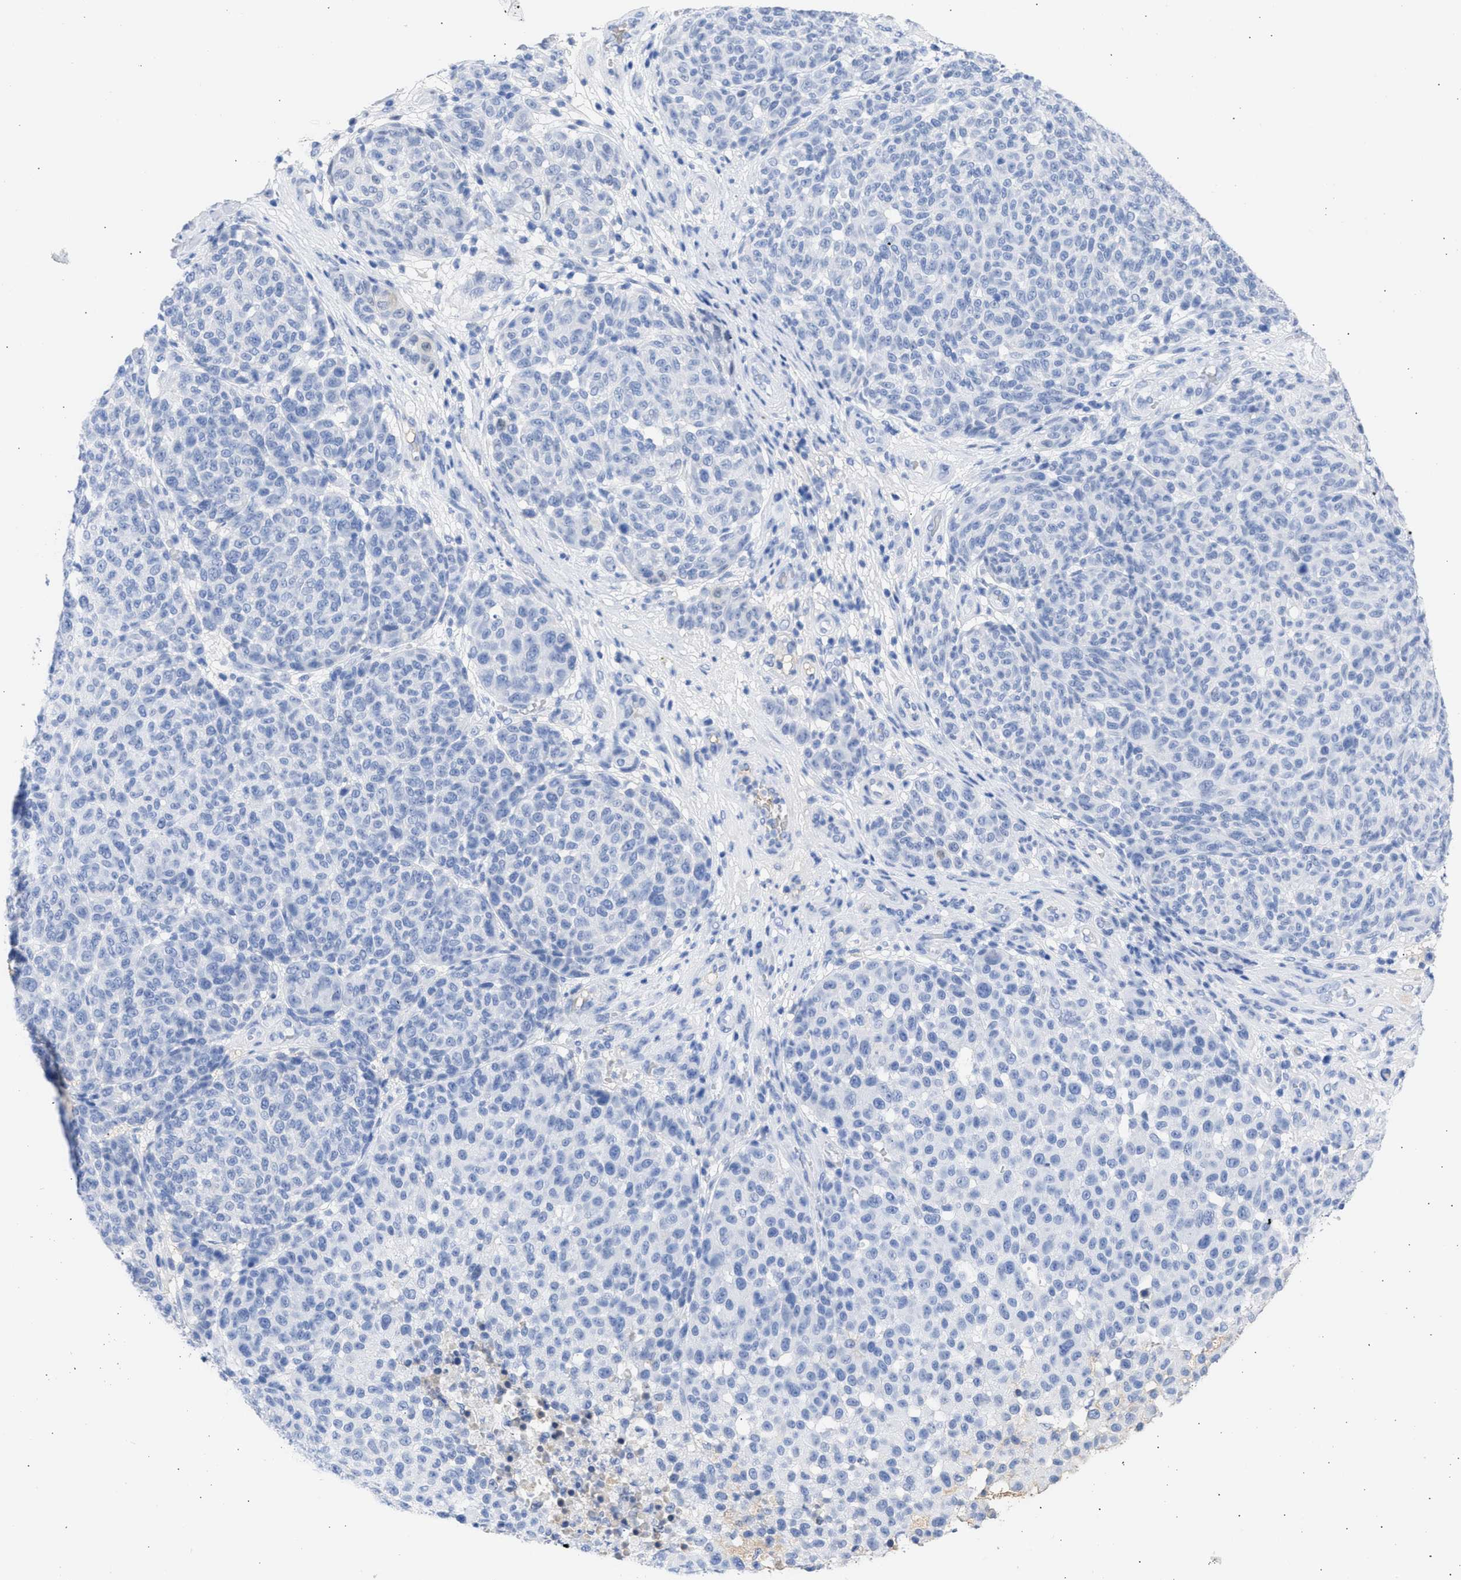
{"staining": {"intensity": "negative", "quantity": "none", "location": "none"}, "tissue": "melanoma", "cell_type": "Tumor cells", "image_type": "cancer", "snomed": [{"axis": "morphology", "description": "Malignant melanoma, NOS"}, {"axis": "topography", "description": "Skin"}], "caption": "An immunohistochemistry (IHC) histopathology image of malignant melanoma is shown. There is no staining in tumor cells of malignant melanoma.", "gene": "RSPH1", "patient": {"sex": "male", "age": 59}}